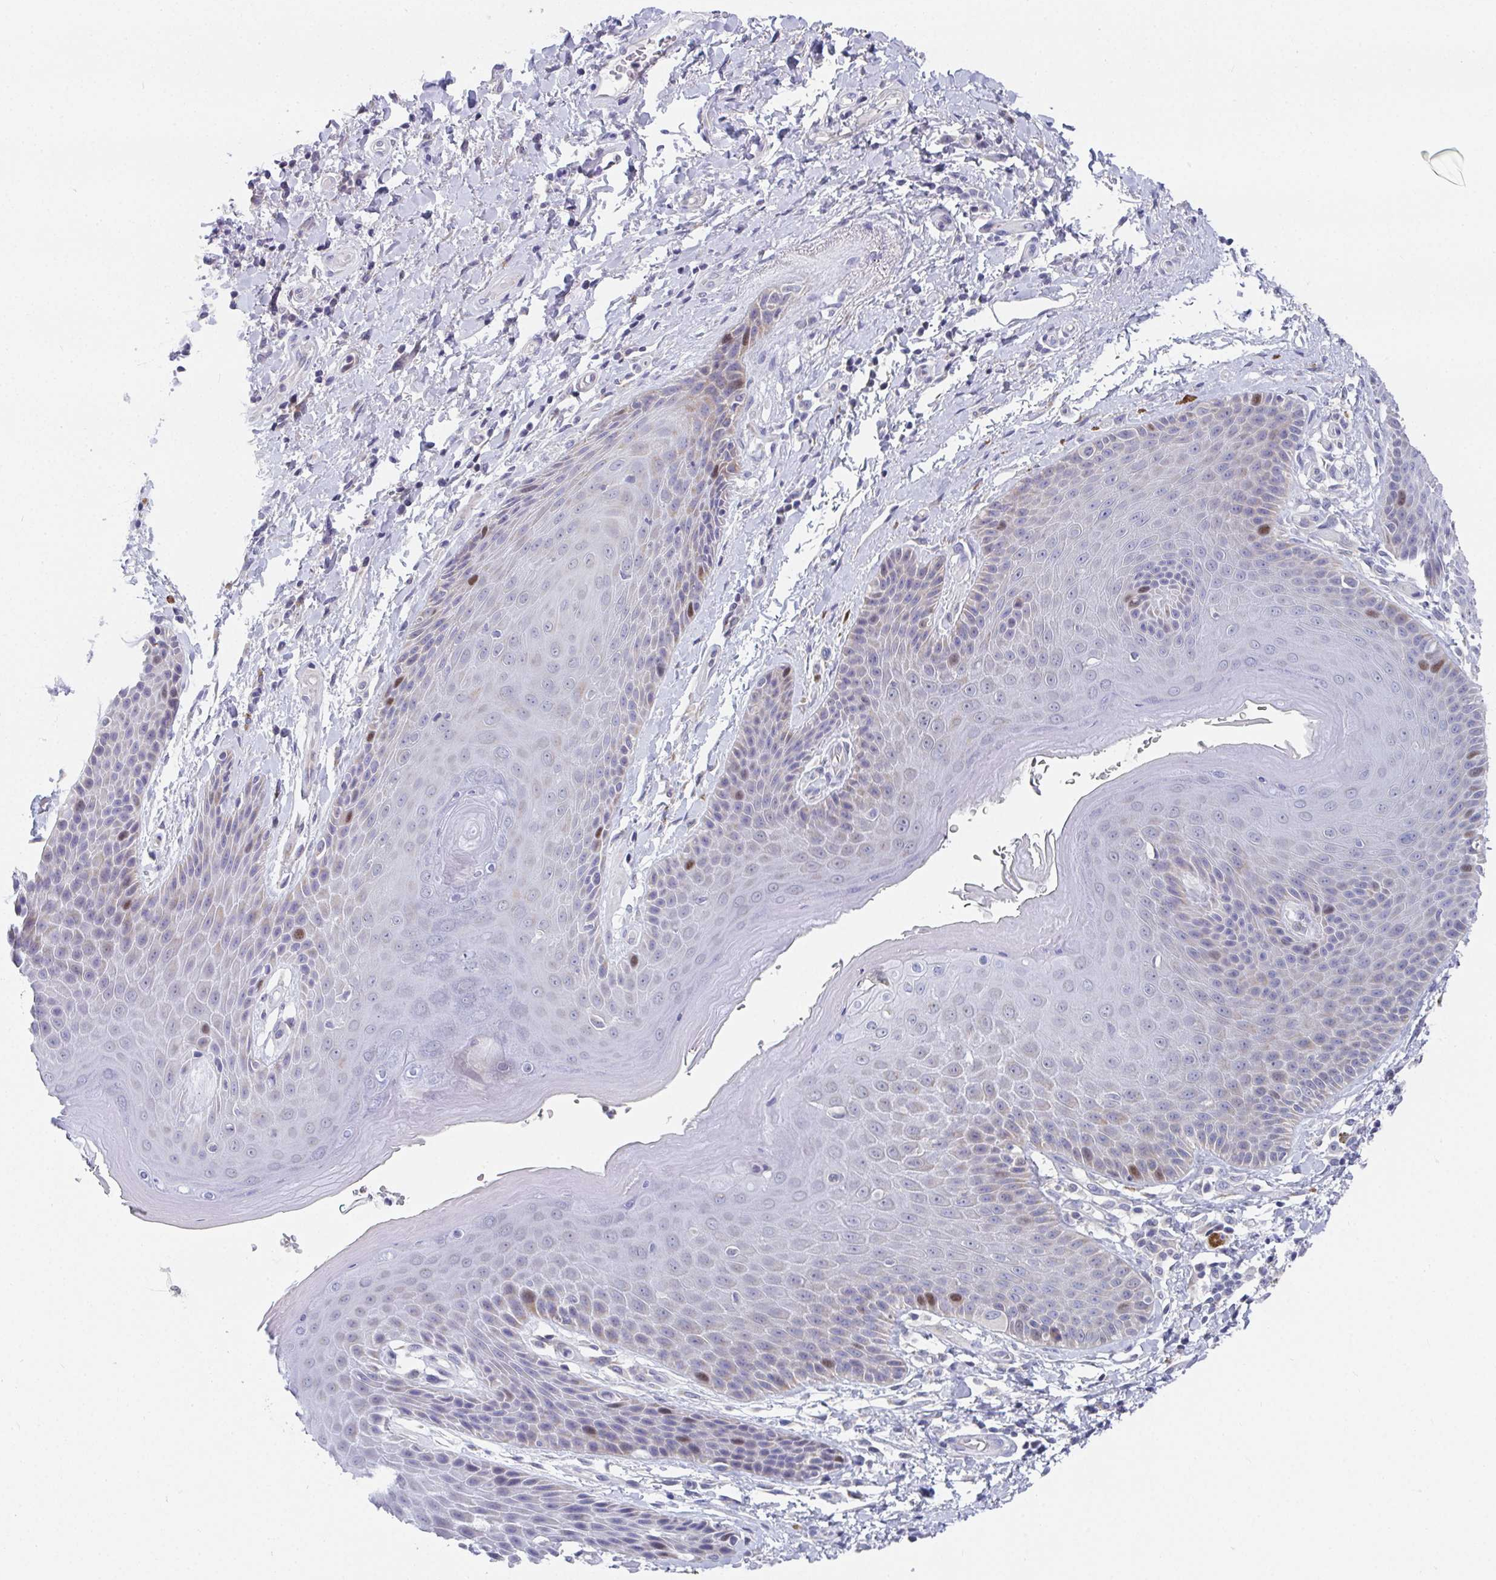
{"staining": {"intensity": "moderate", "quantity": "<25%", "location": "nuclear"}, "tissue": "skin", "cell_type": "Epidermal cells", "image_type": "normal", "snomed": [{"axis": "morphology", "description": "Normal tissue, NOS"}, {"axis": "topography", "description": "Anal"}, {"axis": "topography", "description": "Peripheral nerve tissue"}], "caption": "Skin was stained to show a protein in brown. There is low levels of moderate nuclear staining in about <25% of epidermal cells. The protein is shown in brown color, while the nuclei are stained blue.", "gene": "ATP5F1C", "patient": {"sex": "male", "age": 51}}